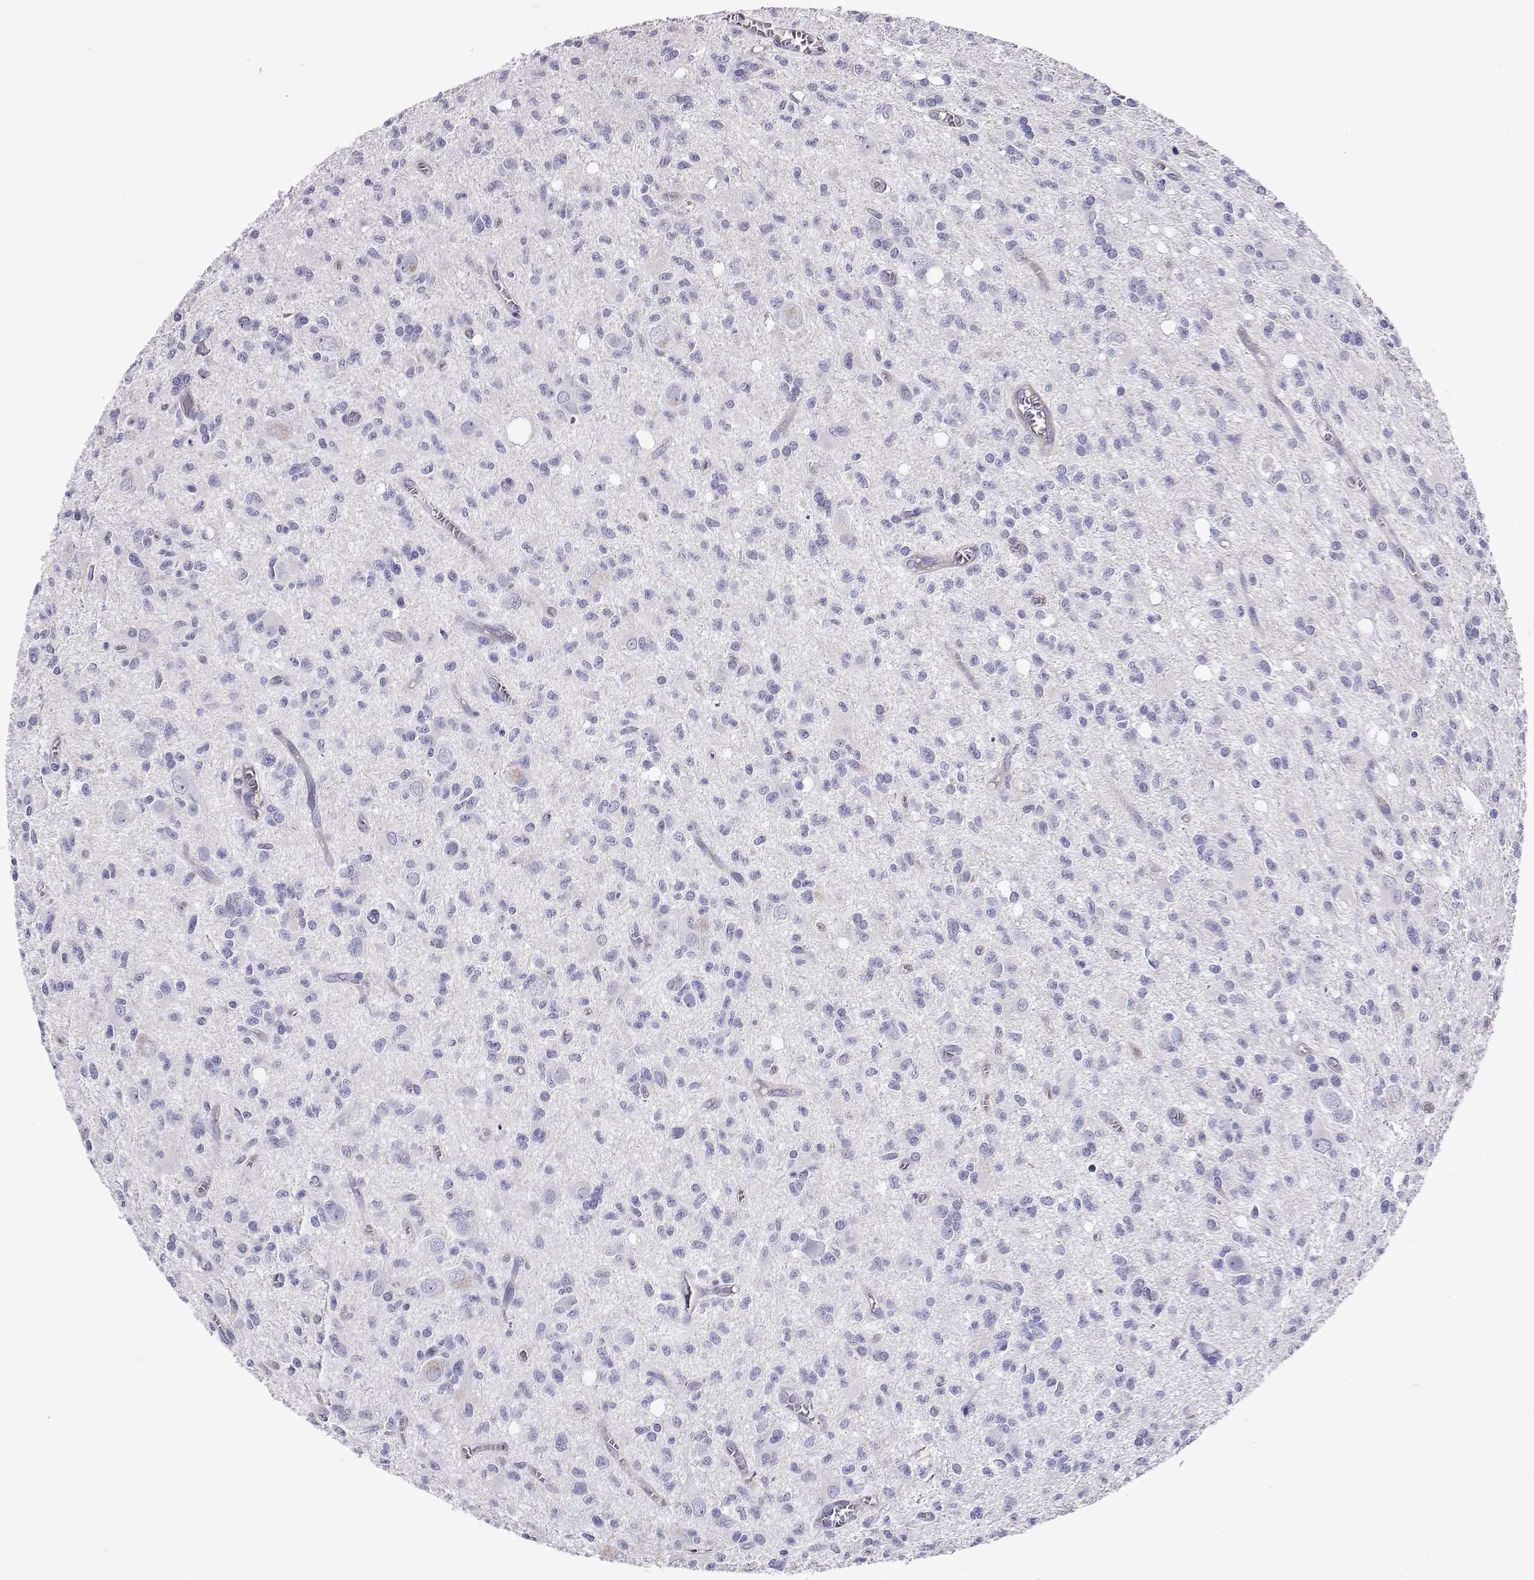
{"staining": {"intensity": "negative", "quantity": "none", "location": "none"}, "tissue": "glioma", "cell_type": "Tumor cells", "image_type": "cancer", "snomed": [{"axis": "morphology", "description": "Glioma, malignant, Low grade"}, {"axis": "topography", "description": "Brain"}], "caption": "Immunohistochemistry (IHC) photomicrograph of malignant glioma (low-grade) stained for a protein (brown), which exhibits no staining in tumor cells. (Immunohistochemistry (IHC), brightfield microscopy, high magnification).", "gene": "LHFPL7", "patient": {"sex": "male", "age": 64}}